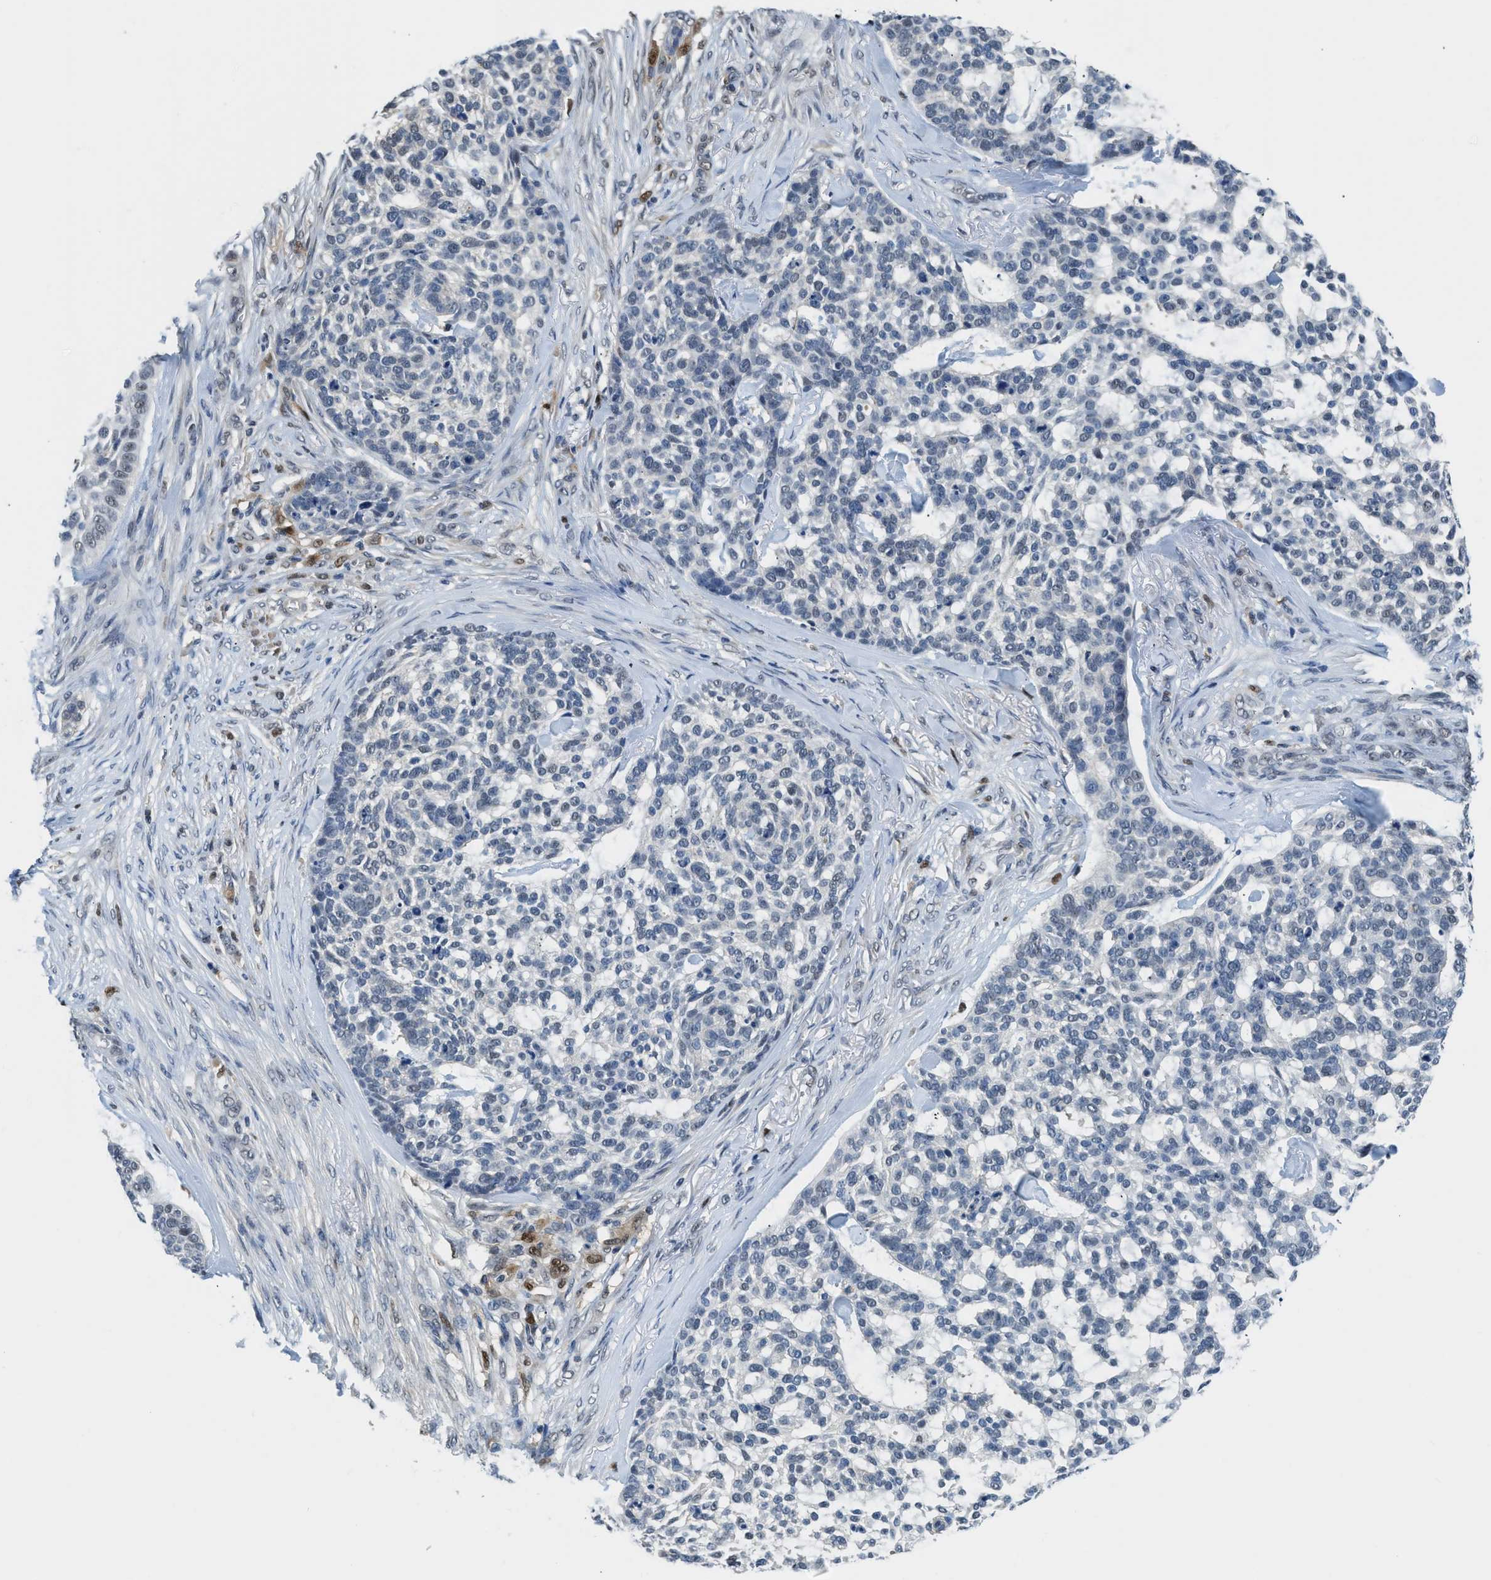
{"staining": {"intensity": "negative", "quantity": "none", "location": "none"}, "tissue": "skin cancer", "cell_type": "Tumor cells", "image_type": "cancer", "snomed": [{"axis": "morphology", "description": "Basal cell carcinoma"}, {"axis": "topography", "description": "Skin"}], "caption": "An image of skin cancer stained for a protein demonstrates no brown staining in tumor cells. (Immunohistochemistry (ihc), brightfield microscopy, high magnification).", "gene": "ALX1", "patient": {"sex": "female", "age": 64}}